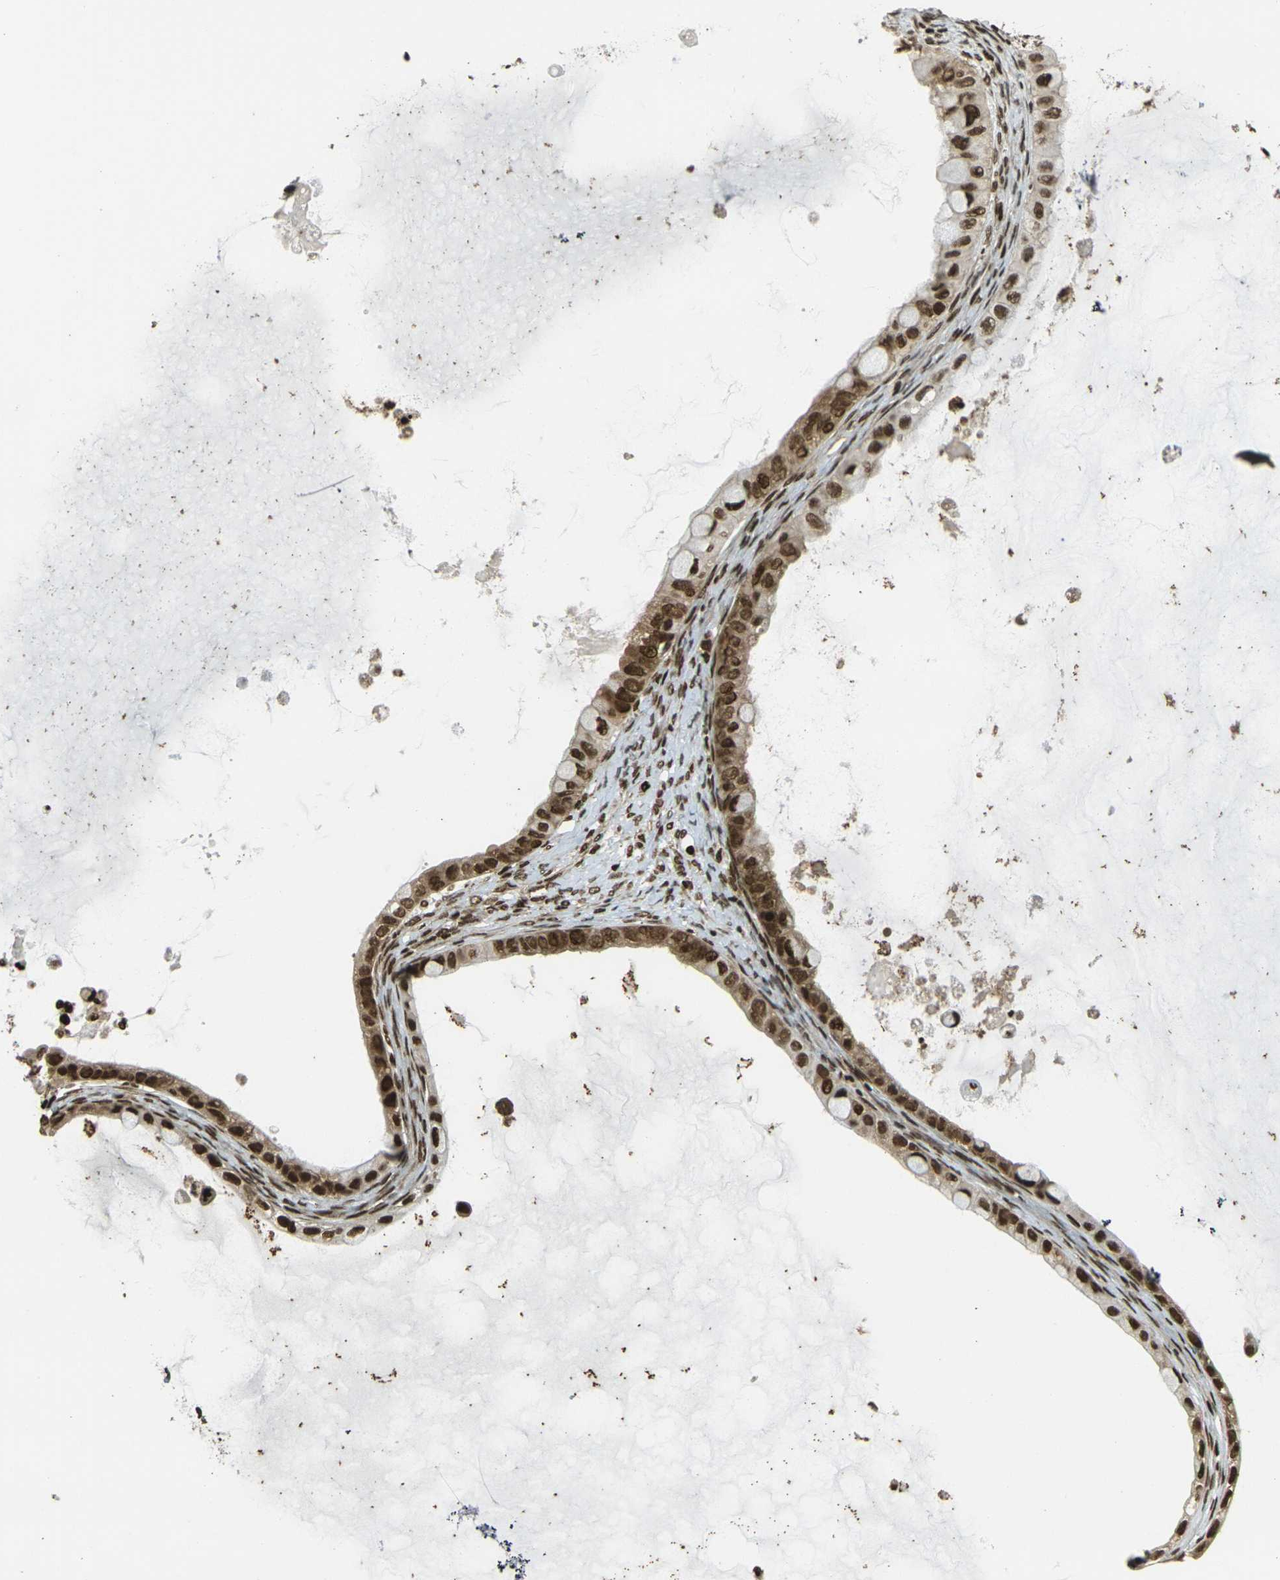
{"staining": {"intensity": "moderate", "quantity": ">75%", "location": "cytoplasmic/membranous,nuclear"}, "tissue": "ovarian cancer", "cell_type": "Tumor cells", "image_type": "cancer", "snomed": [{"axis": "morphology", "description": "Cystadenocarcinoma, mucinous, NOS"}, {"axis": "topography", "description": "Ovary"}], "caption": "Human ovarian cancer (mucinous cystadenocarcinoma) stained for a protein (brown) shows moderate cytoplasmic/membranous and nuclear positive positivity in approximately >75% of tumor cells.", "gene": "RUVBL2", "patient": {"sex": "female", "age": 80}}